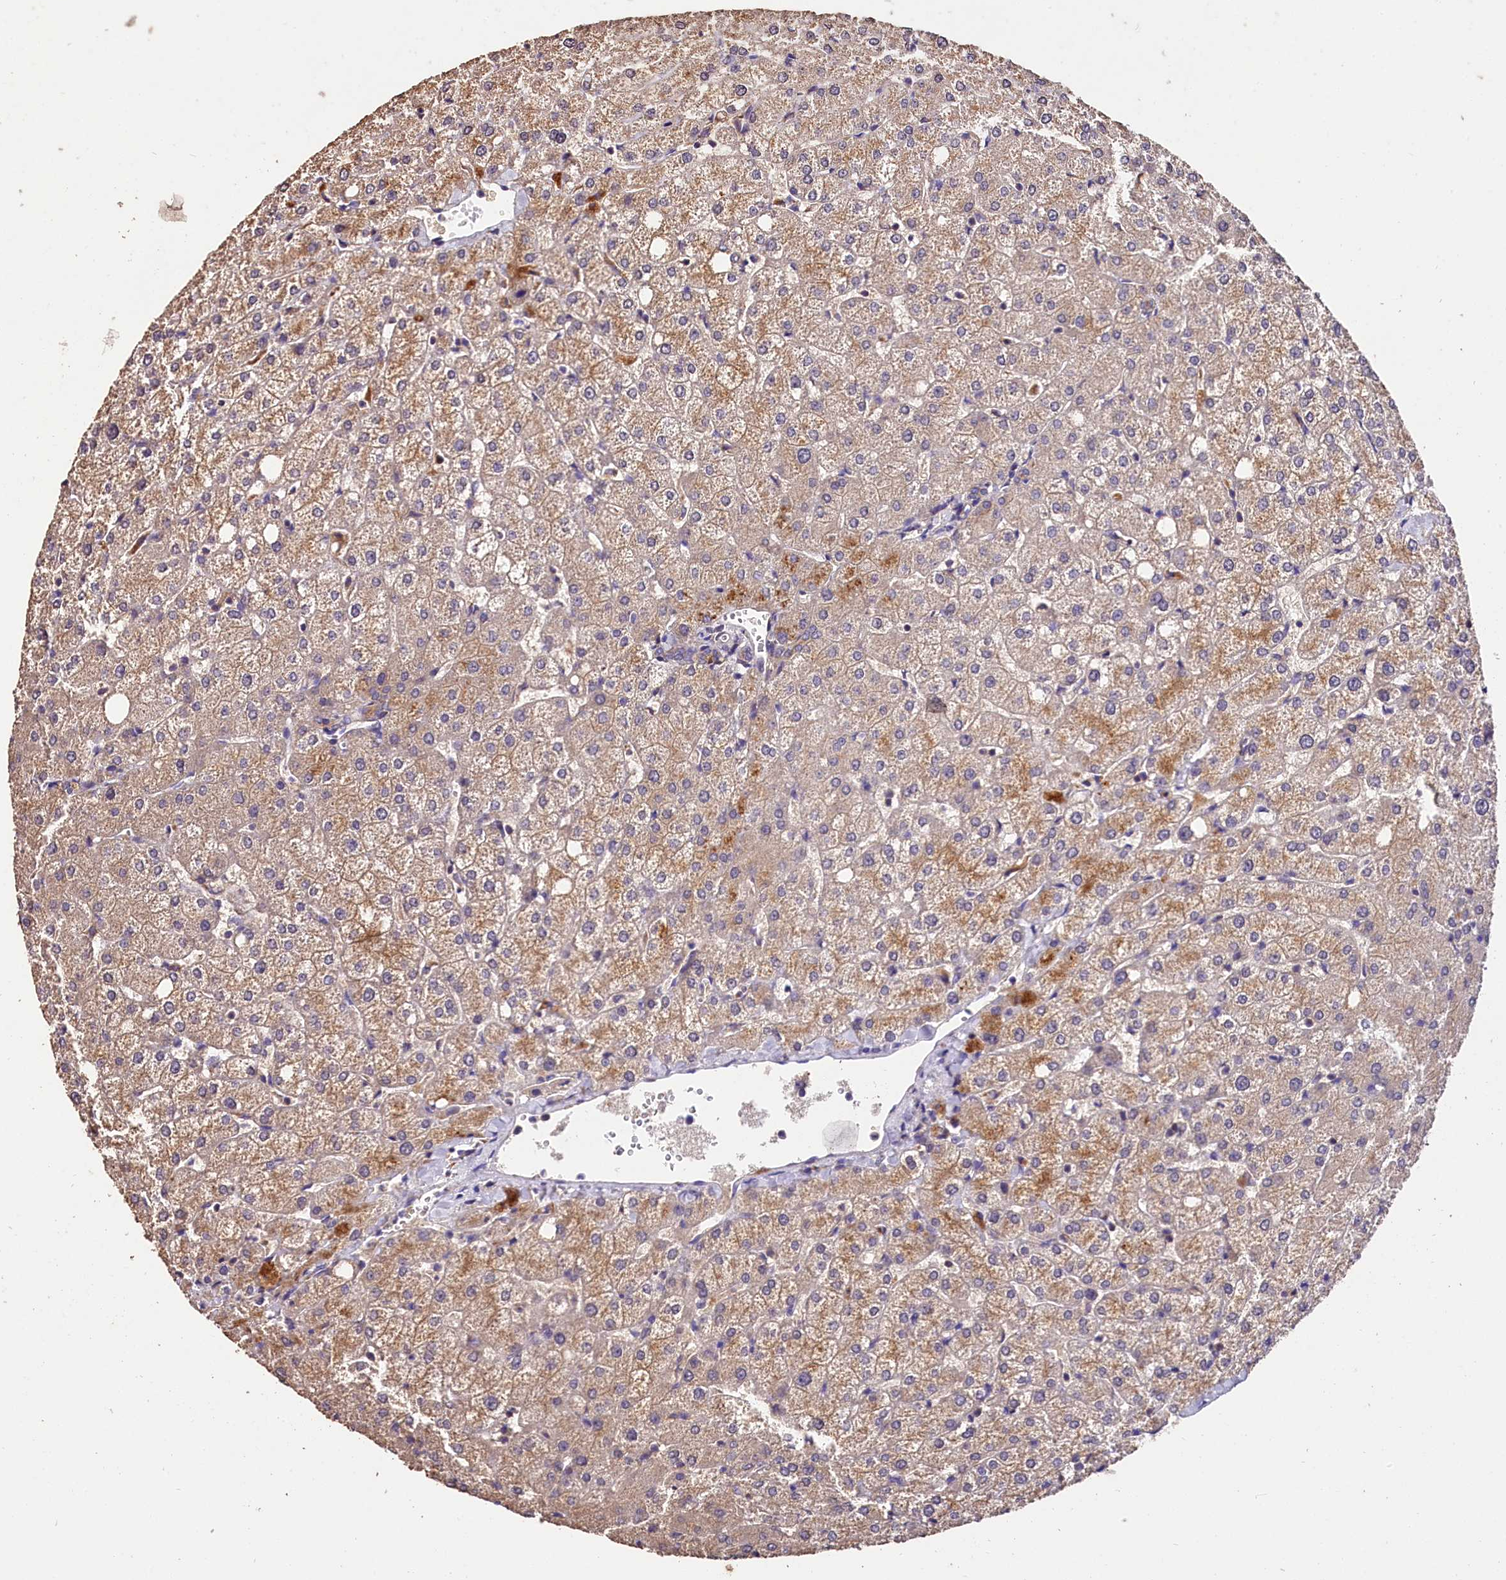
{"staining": {"intensity": "weak", "quantity": "25%-75%", "location": "cytoplasmic/membranous"}, "tissue": "liver", "cell_type": "Cholangiocytes", "image_type": "normal", "snomed": [{"axis": "morphology", "description": "Normal tissue, NOS"}, {"axis": "topography", "description": "Liver"}], "caption": "Weak cytoplasmic/membranous expression for a protein is appreciated in approximately 25%-75% of cholangiocytes of normal liver using immunohistochemistry (IHC).", "gene": "OAS3", "patient": {"sex": "female", "age": 54}}